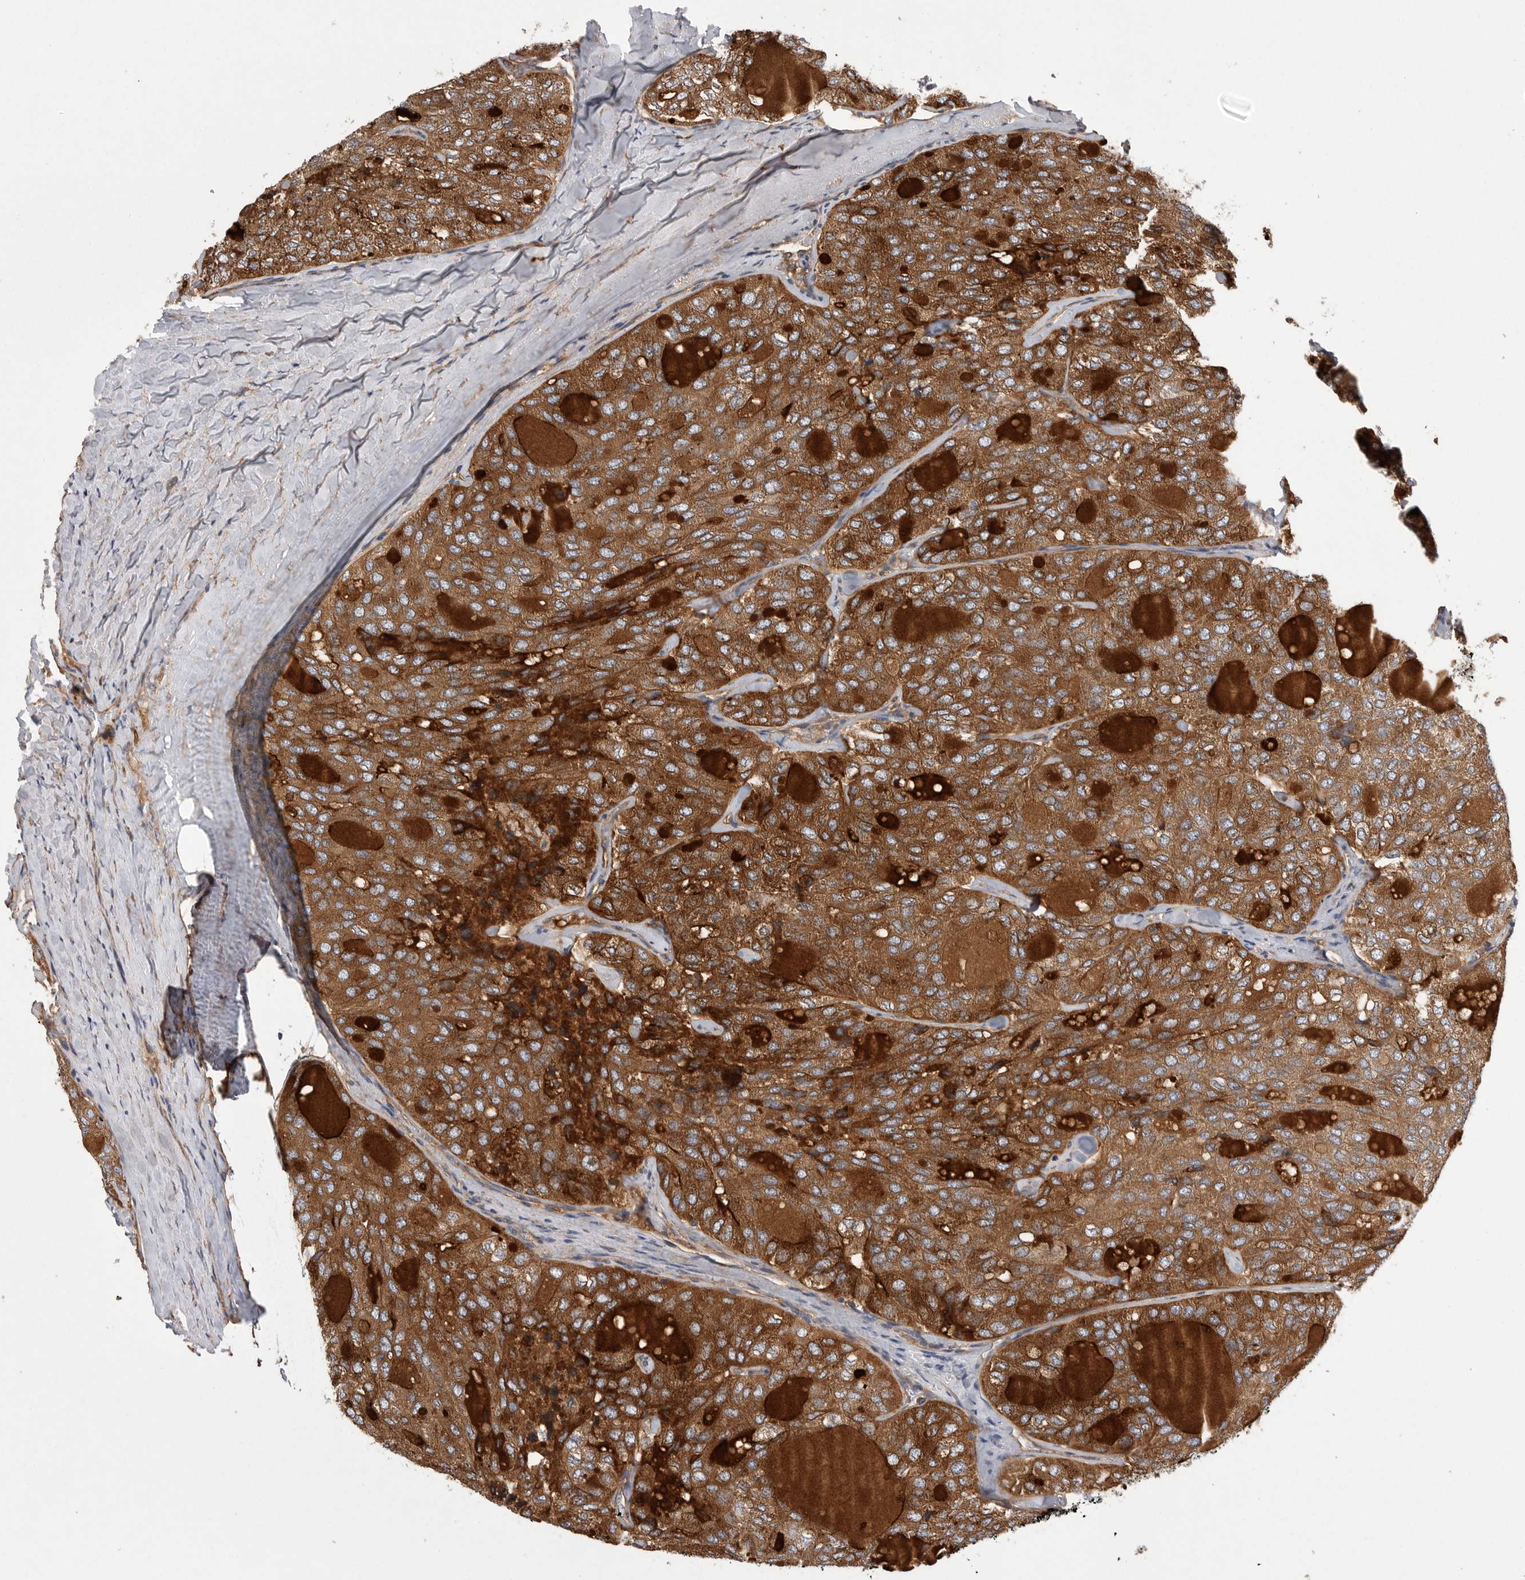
{"staining": {"intensity": "moderate", "quantity": ">75%", "location": "cytoplasmic/membranous"}, "tissue": "thyroid cancer", "cell_type": "Tumor cells", "image_type": "cancer", "snomed": [{"axis": "morphology", "description": "Follicular adenoma carcinoma, NOS"}, {"axis": "topography", "description": "Thyroid gland"}], "caption": "Protein expression analysis of human thyroid cancer reveals moderate cytoplasmic/membranous positivity in about >75% of tumor cells.", "gene": "OXR1", "patient": {"sex": "male", "age": 75}}